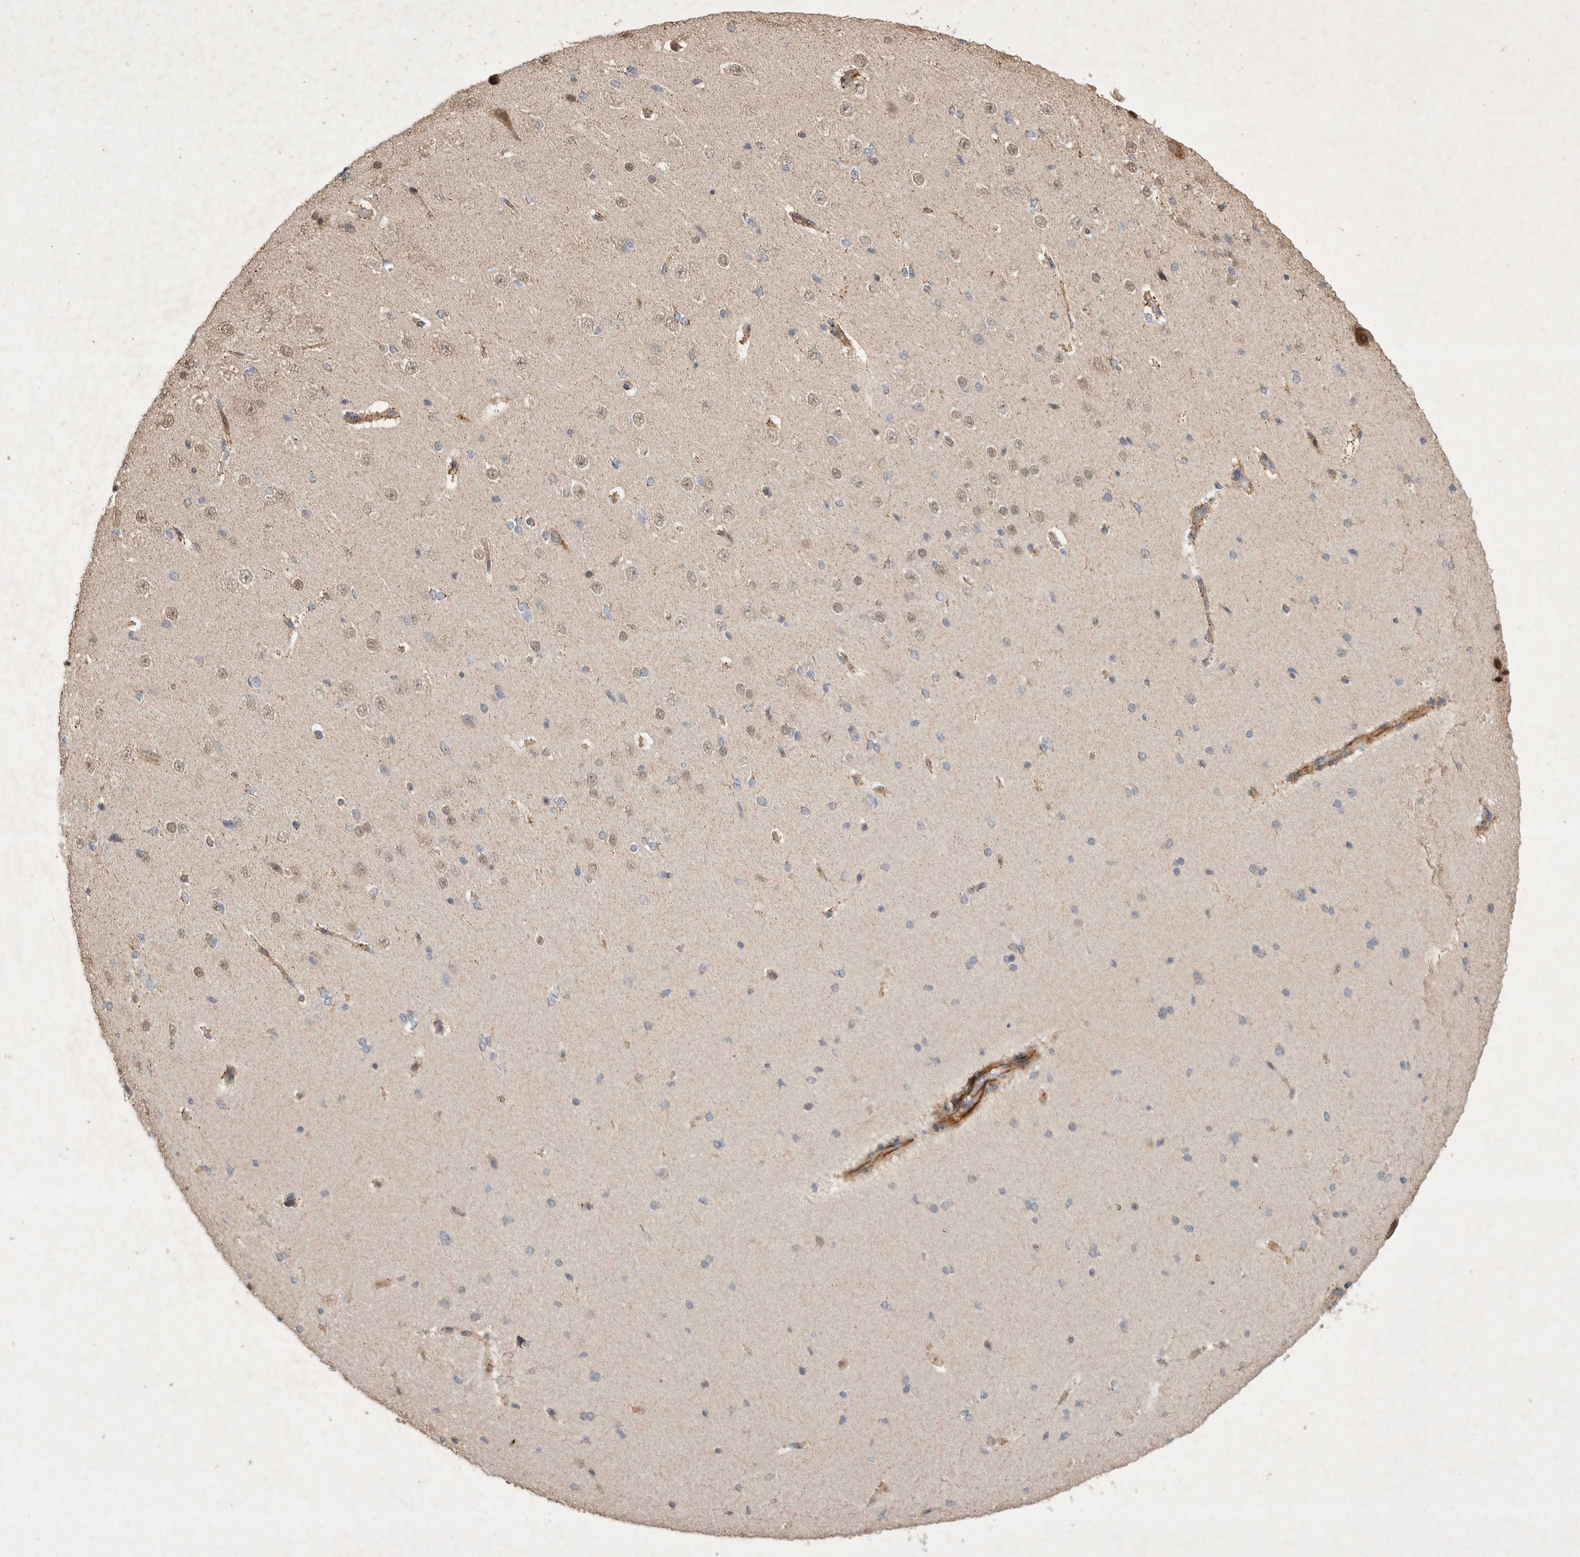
{"staining": {"intensity": "moderate", "quantity": "25%-75%", "location": "cytoplasmic/membranous"}, "tissue": "cerebral cortex", "cell_type": "Endothelial cells", "image_type": "normal", "snomed": [{"axis": "morphology", "description": "Normal tissue, NOS"}, {"axis": "morphology", "description": "Developmental malformation"}, {"axis": "topography", "description": "Cerebral cortex"}], "caption": "Immunohistochemical staining of normal human cerebral cortex reveals 25%-75% levels of moderate cytoplasmic/membranous protein staining in approximately 25%-75% of endothelial cells. (brown staining indicates protein expression, while blue staining denotes nuclei).", "gene": "NMU", "patient": {"sex": "female", "age": 30}}